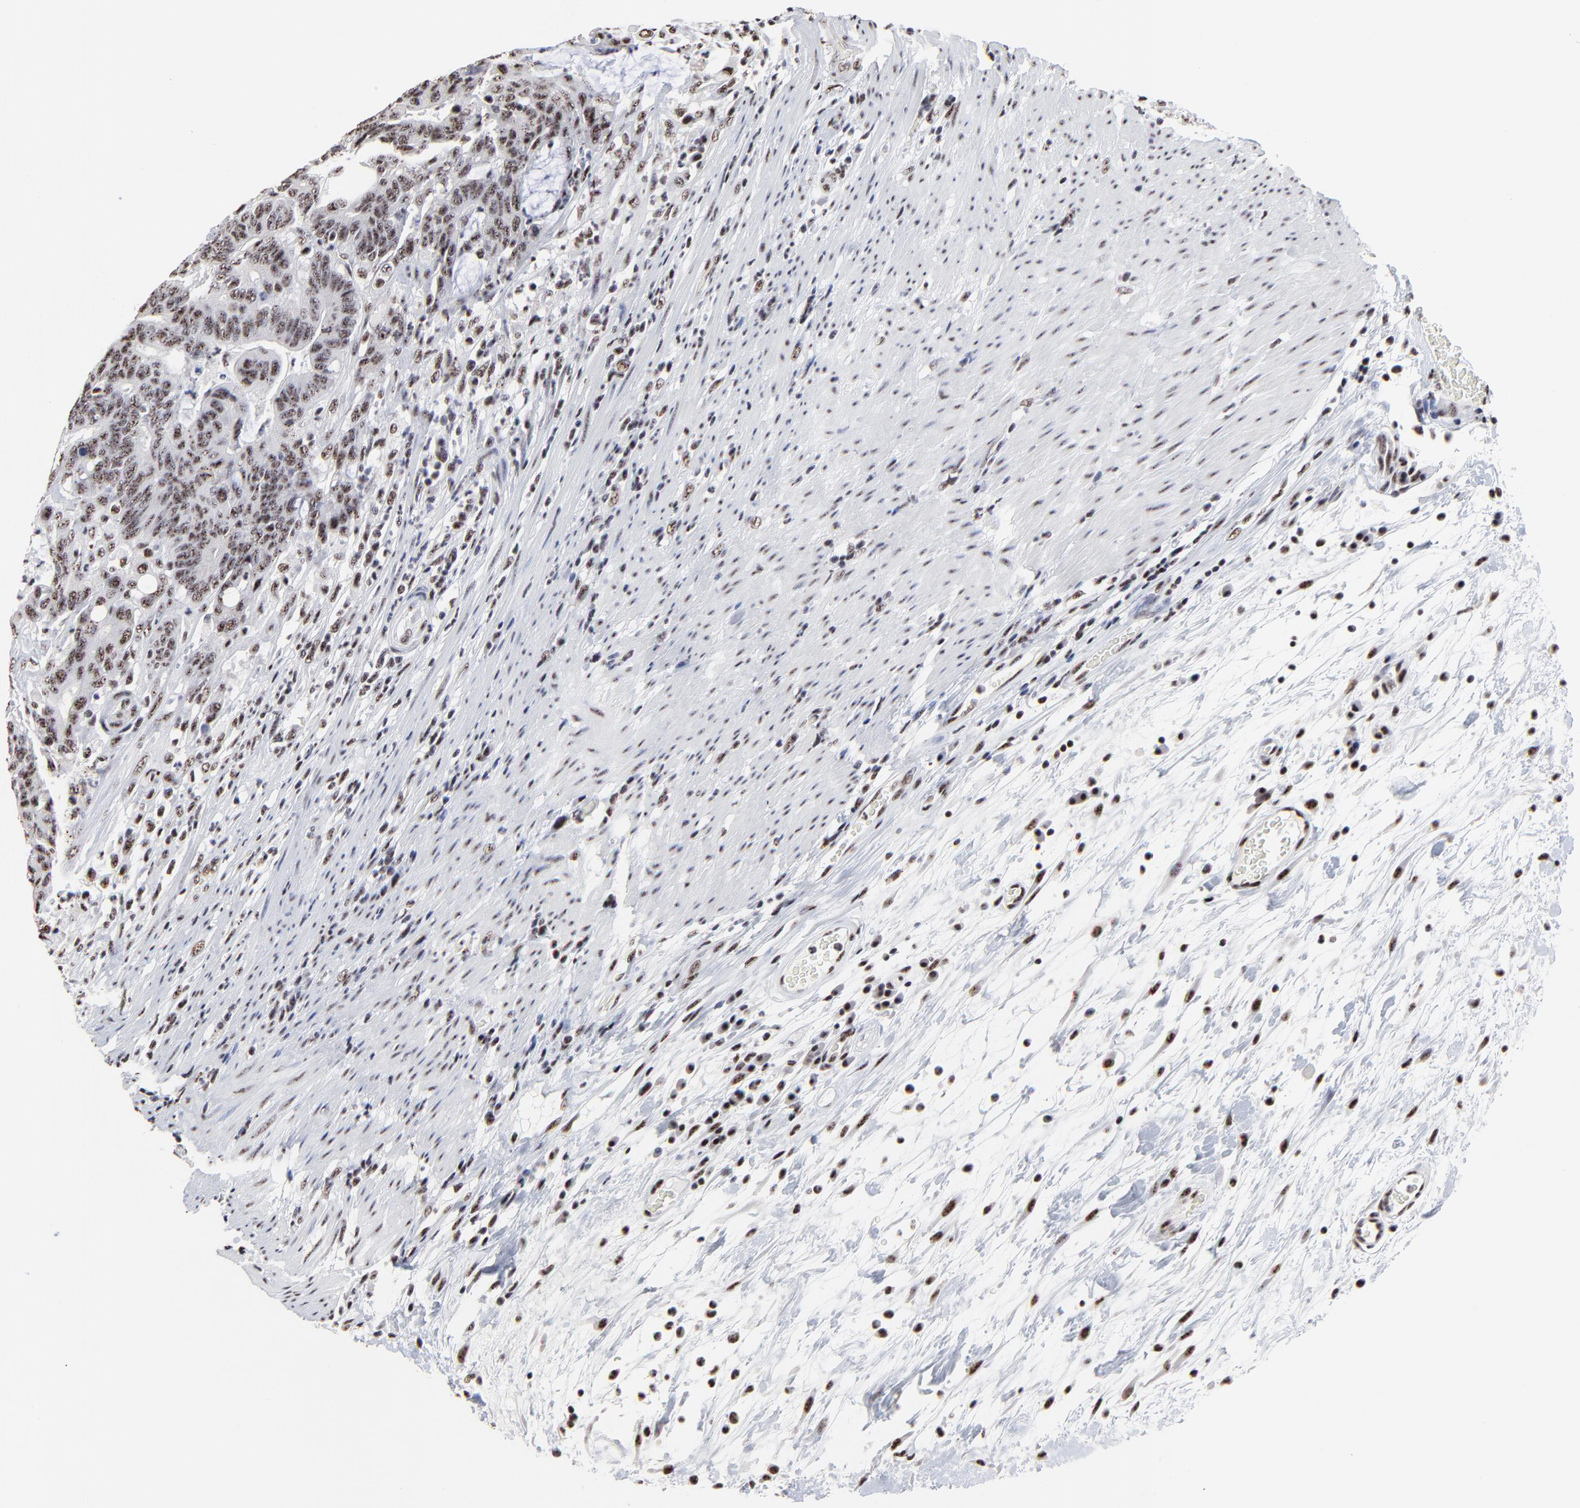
{"staining": {"intensity": "moderate", "quantity": "25%-75%", "location": "nuclear"}, "tissue": "colorectal cancer", "cell_type": "Tumor cells", "image_type": "cancer", "snomed": [{"axis": "morphology", "description": "Adenocarcinoma, NOS"}, {"axis": "topography", "description": "Colon"}], "caption": "Colorectal cancer stained with a brown dye displays moderate nuclear positive expression in about 25%-75% of tumor cells.", "gene": "MBD4", "patient": {"sex": "male", "age": 54}}